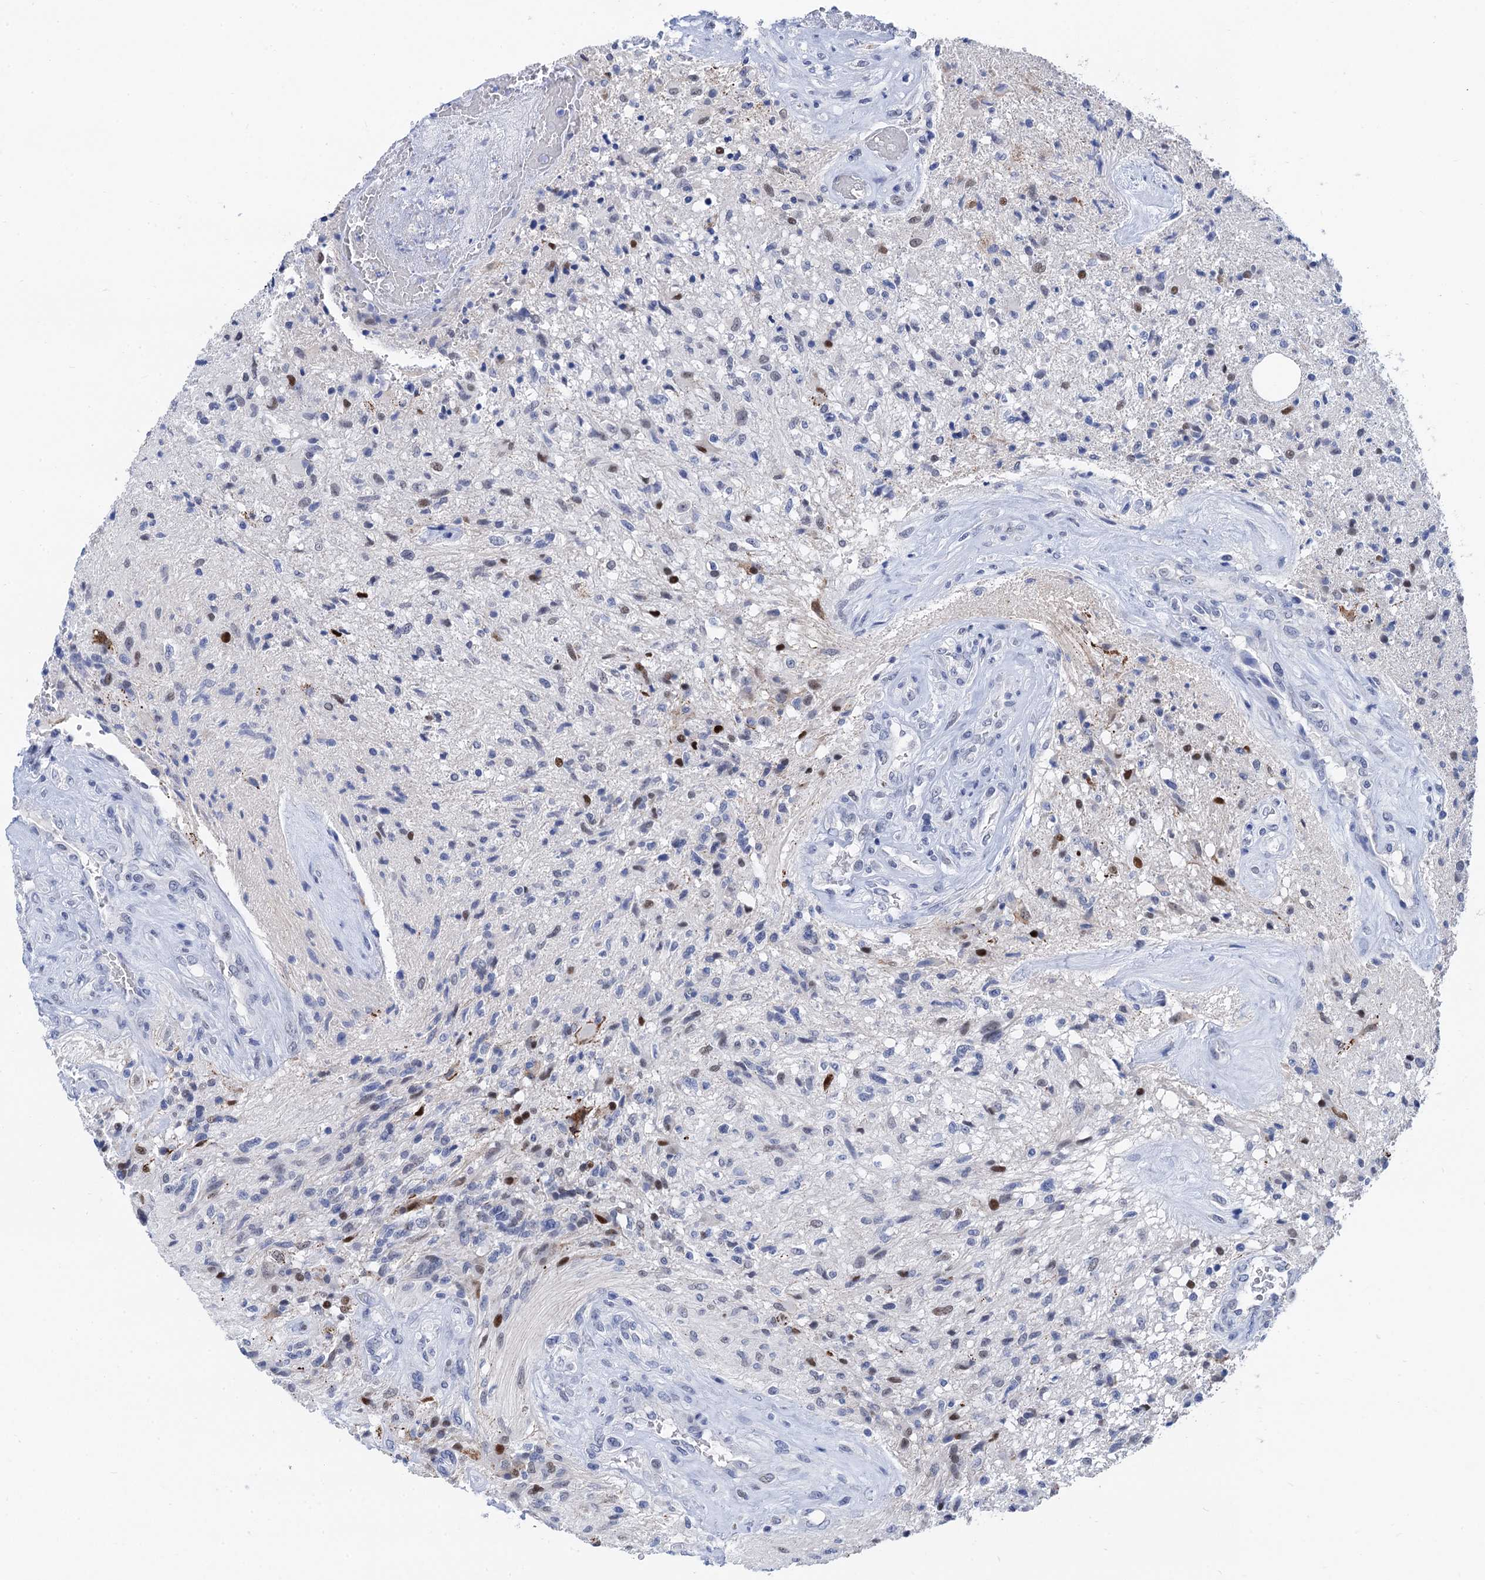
{"staining": {"intensity": "strong", "quantity": "<25%", "location": "nuclear"}, "tissue": "glioma", "cell_type": "Tumor cells", "image_type": "cancer", "snomed": [{"axis": "morphology", "description": "Glioma, malignant, High grade"}, {"axis": "topography", "description": "Brain"}], "caption": "Immunohistochemical staining of high-grade glioma (malignant) shows medium levels of strong nuclear expression in approximately <25% of tumor cells.", "gene": "TSEN34", "patient": {"sex": "male", "age": 56}}